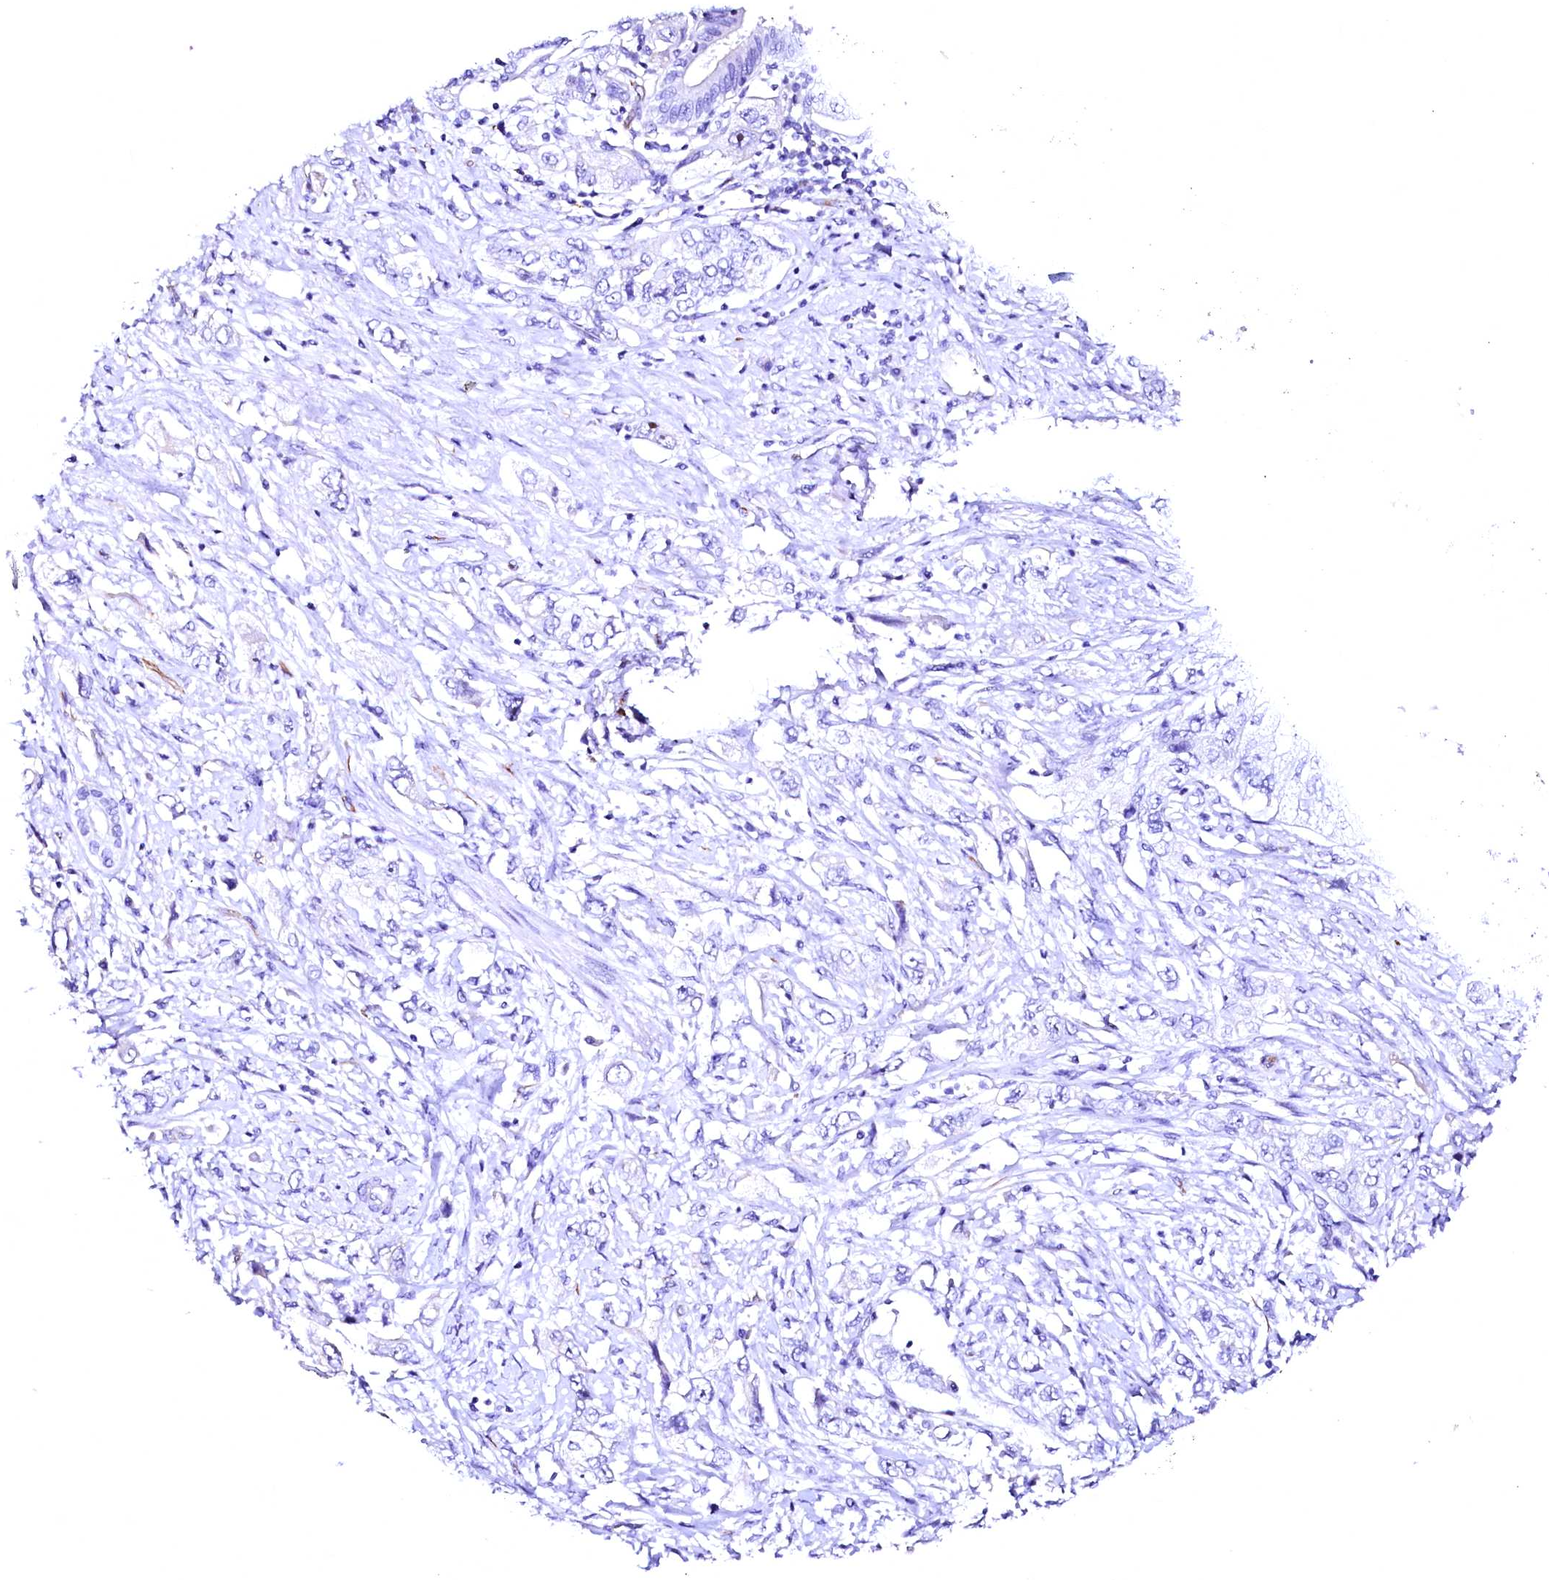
{"staining": {"intensity": "negative", "quantity": "none", "location": "none"}, "tissue": "pancreatic cancer", "cell_type": "Tumor cells", "image_type": "cancer", "snomed": [{"axis": "morphology", "description": "Adenocarcinoma, NOS"}, {"axis": "topography", "description": "Pancreas"}], "caption": "Tumor cells show no significant expression in pancreatic adenocarcinoma. The staining was performed using DAB (3,3'-diaminobenzidine) to visualize the protein expression in brown, while the nuclei were stained in blue with hematoxylin (Magnification: 20x).", "gene": "SFR1", "patient": {"sex": "female", "age": 73}}